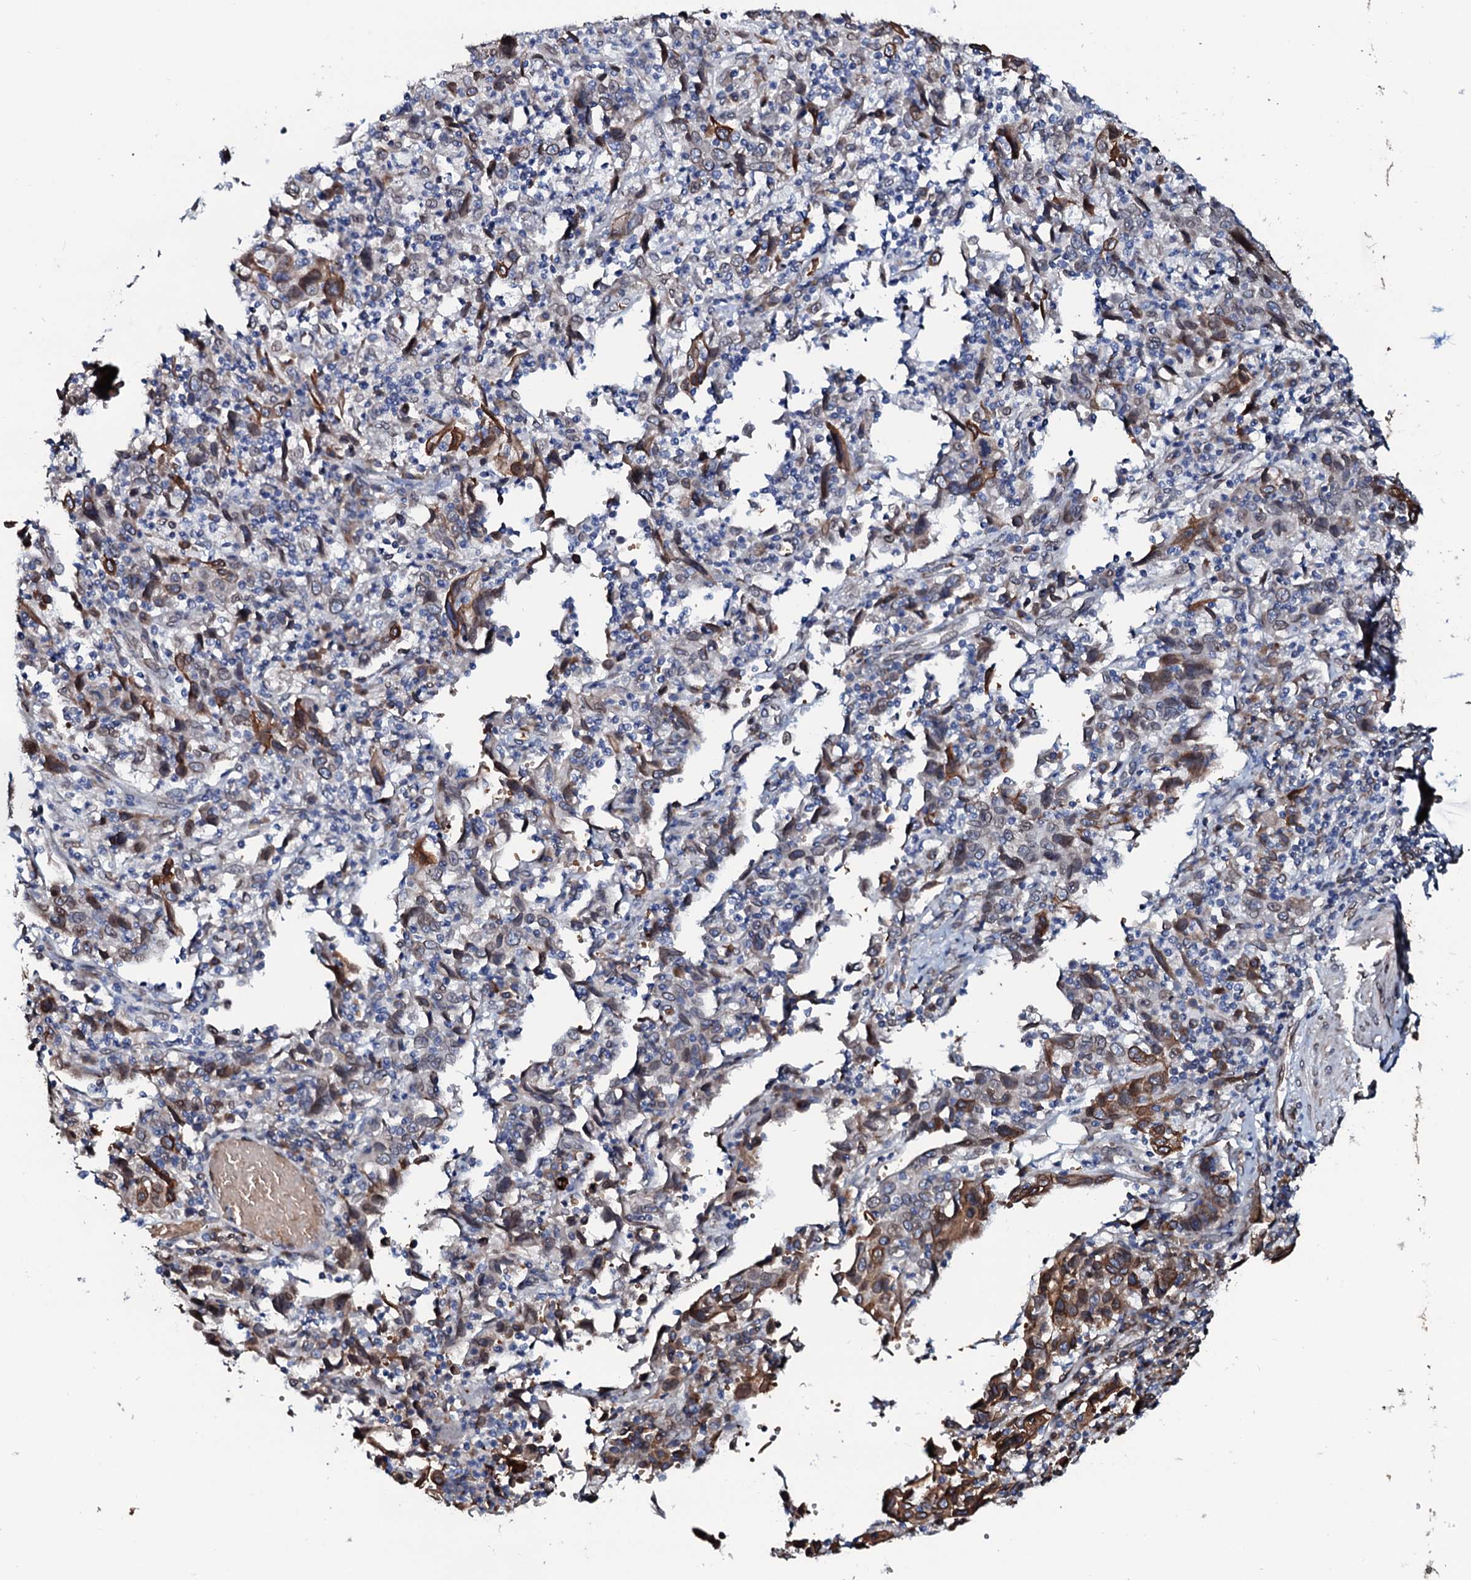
{"staining": {"intensity": "moderate", "quantity": "<25%", "location": "cytoplasmic/membranous,nuclear"}, "tissue": "cervical cancer", "cell_type": "Tumor cells", "image_type": "cancer", "snomed": [{"axis": "morphology", "description": "Squamous cell carcinoma, NOS"}, {"axis": "topography", "description": "Cervix"}], "caption": "Immunohistochemistry (IHC) photomicrograph of squamous cell carcinoma (cervical) stained for a protein (brown), which demonstrates low levels of moderate cytoplasmic/membranous and nuclear positivity in about <25% of tumor cells.", "gene": "NRP2", "patient": {"sex": "female", "age": 46}}